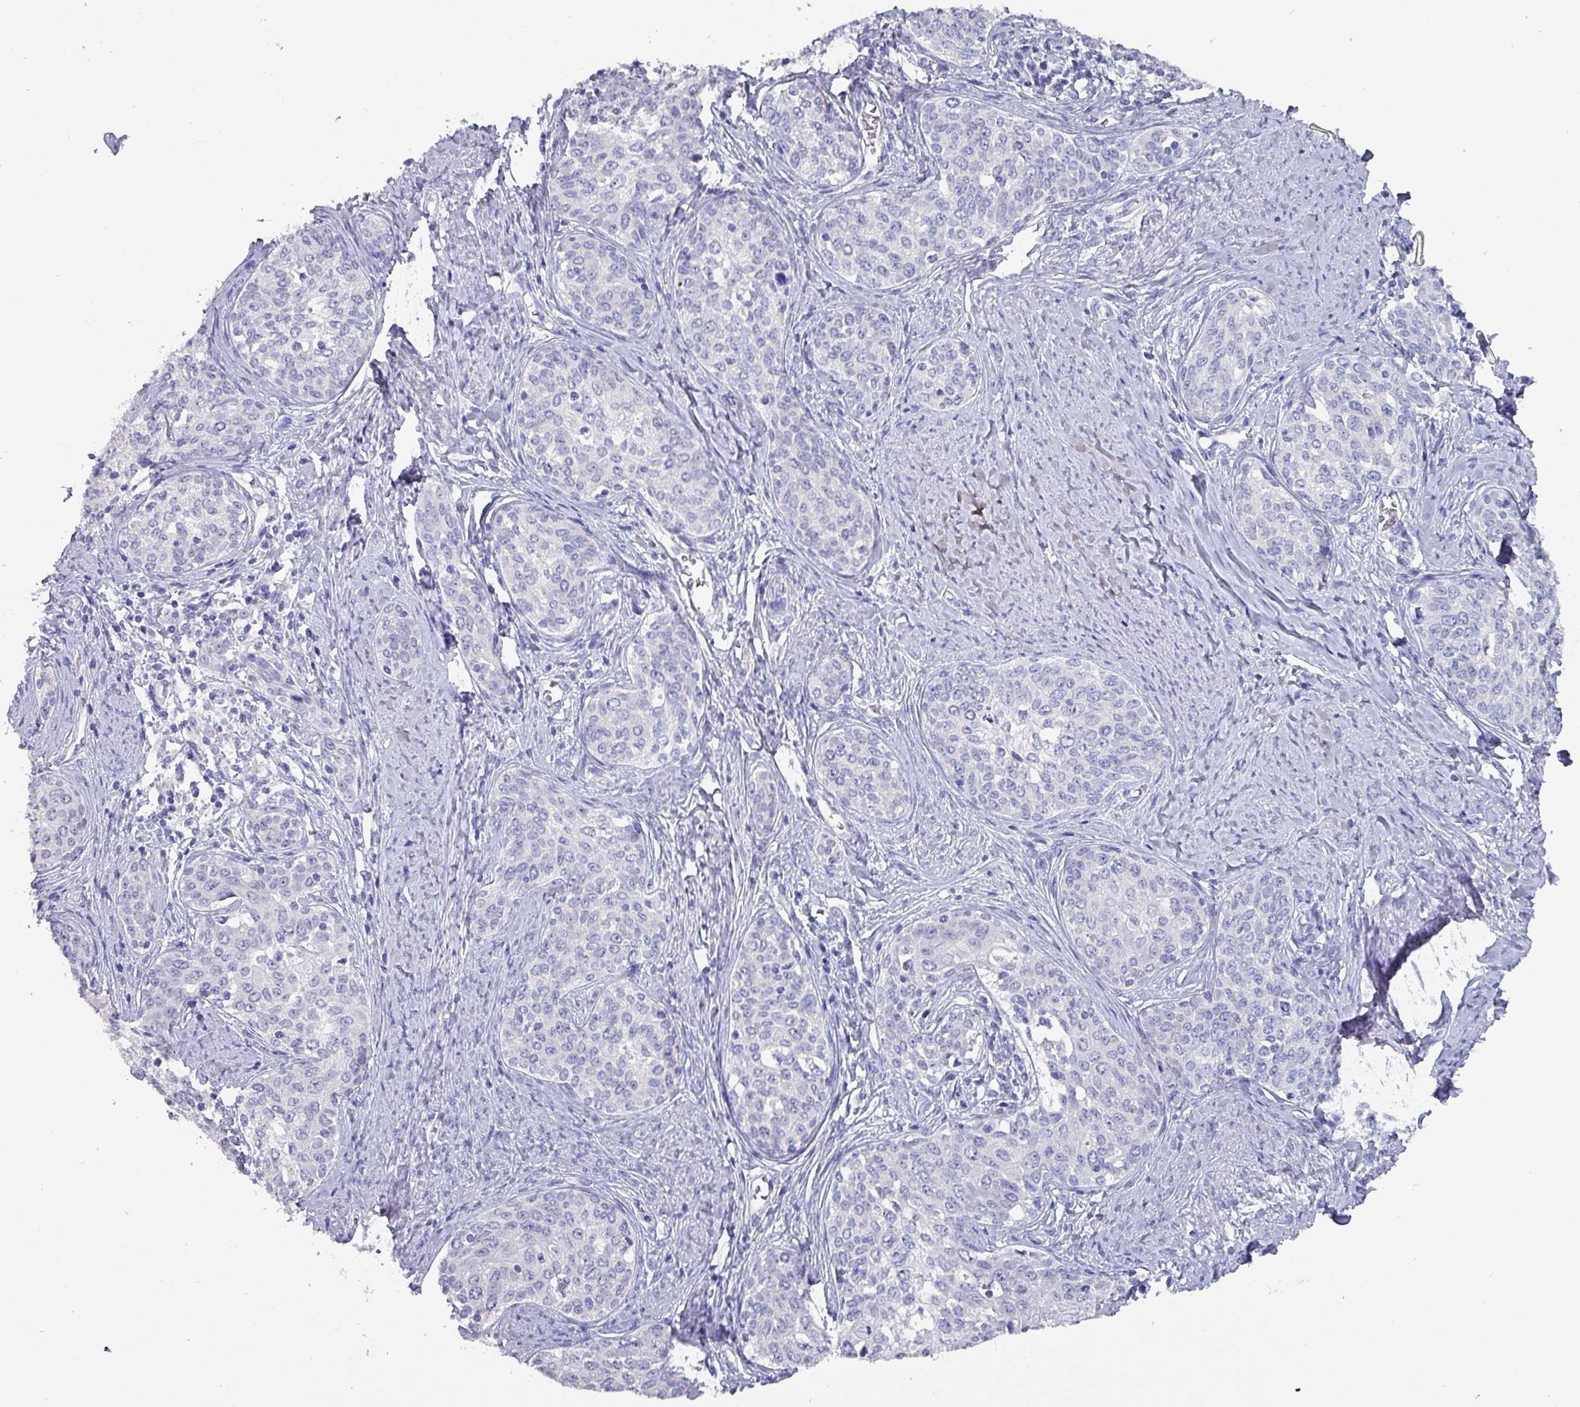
{"staining": {"intensity": "negative", "quantity": "none", "location": "none"}, "tissue": "cervical cancer", "cell_type": "Tumor cells", "image_type": "cancer", "snomed": [{"axis": "morphology", "description": "Squamous cell carcinoma, NOS"}, {"axis": "morphology", "description": "Adenocarcinoma, NOS"}, {"axis": "topography", "description": "Cervix"}], "caption": "Human adenocarcinoma (cervical) stained for a protein using immunohistochemistry (IHC) exhibits no expression in tumor cells.", "gene": "INS-IGF2", "patient": {"sex": "female", "age": 52}}